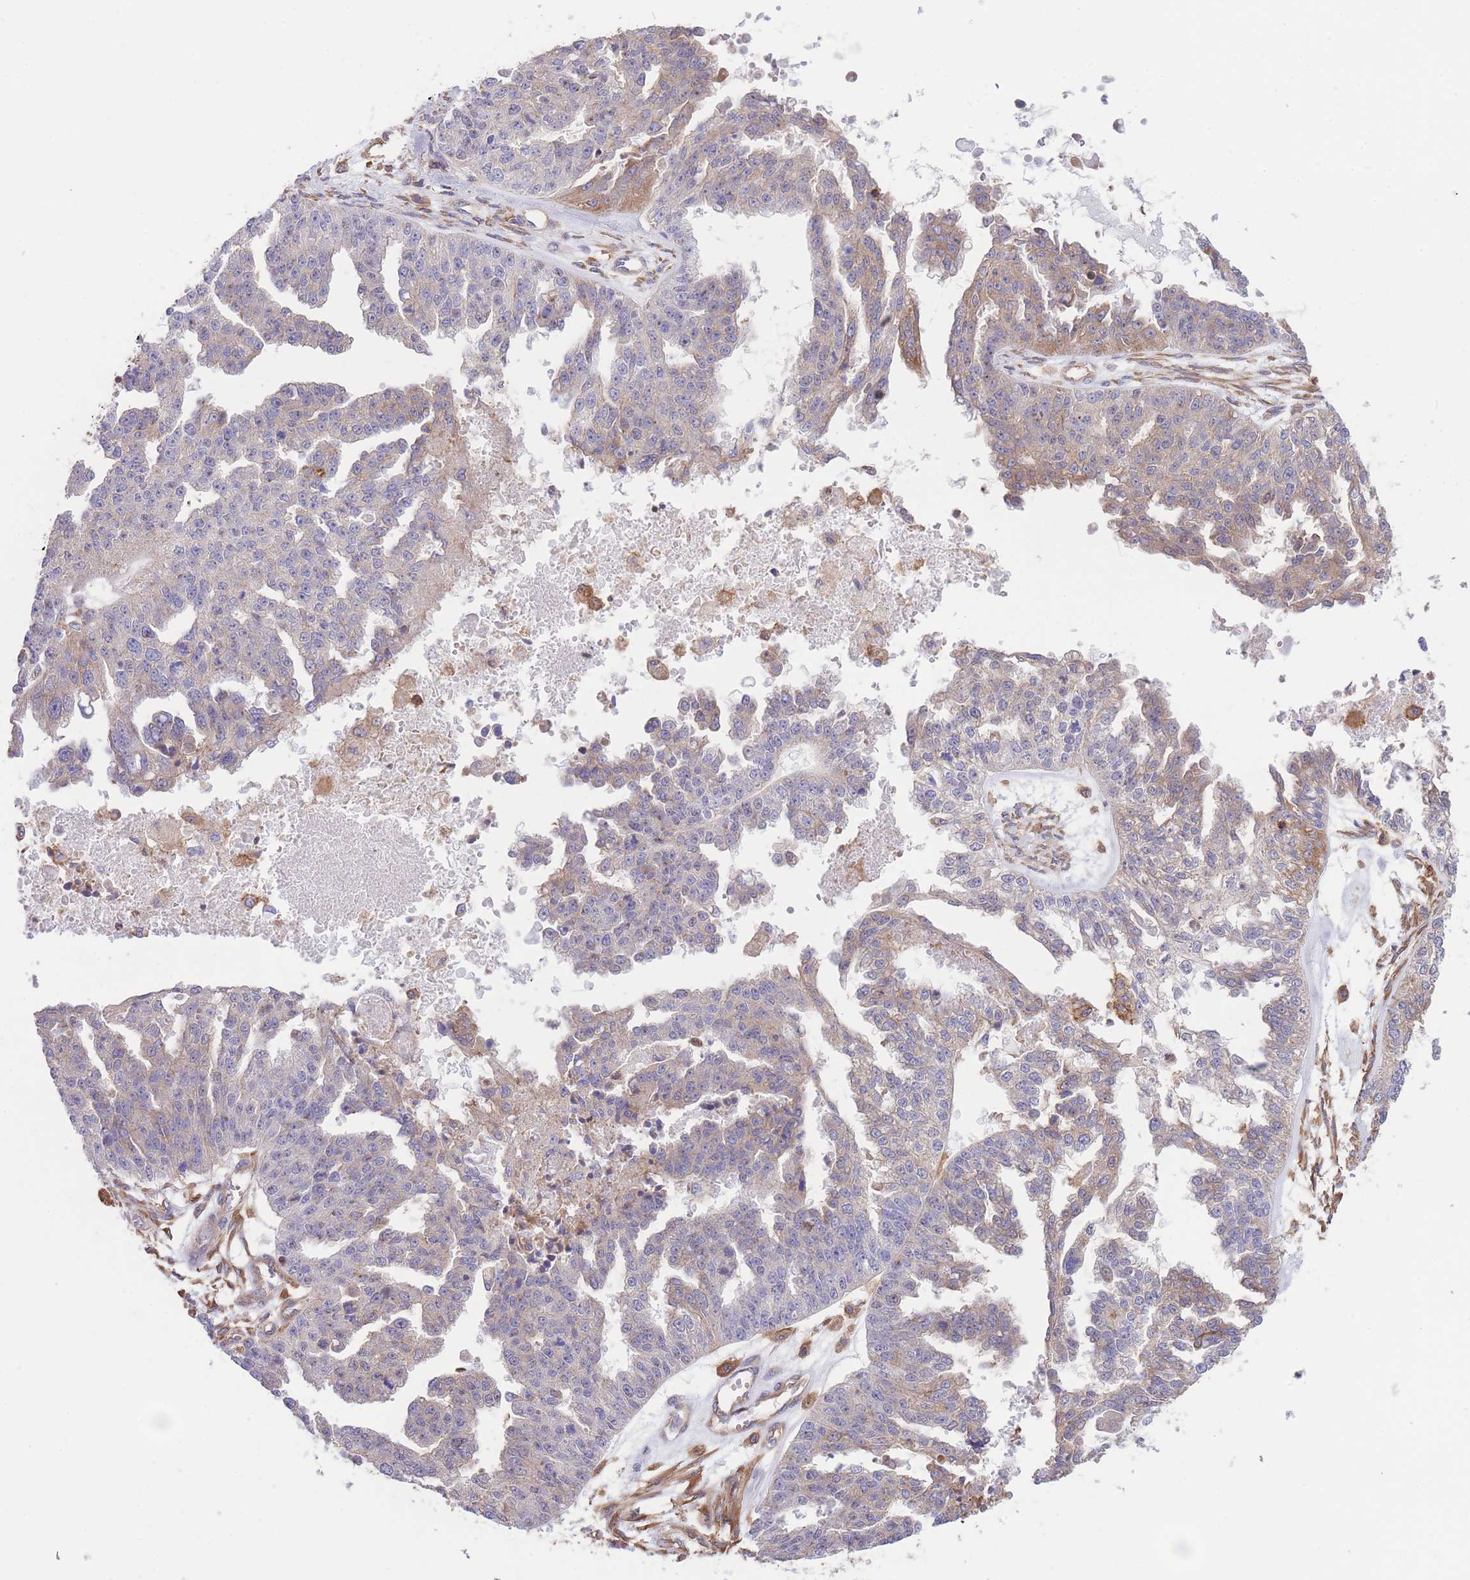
{"staining": {"intensity": "moderate", "quantity": "<25%", "location": "cytoplasmic/membranous"}, "tissue": "ovarian cancer", "cell_type": "Tumor cells", "image_type": "cancer", "snomed": [{"axis": "morphology", "description": "Cystadenocarcinoma, serous, NOS"}, {"axis": "topography", "description": "Ovary"}], "caption": "Human serous cystadenocarcinoma (ovarian) stained with a protein marker displays moderate staining in tumor cells.", "gene": "LRRN4CL", "patient": {"sex": "female", "age": 58}}